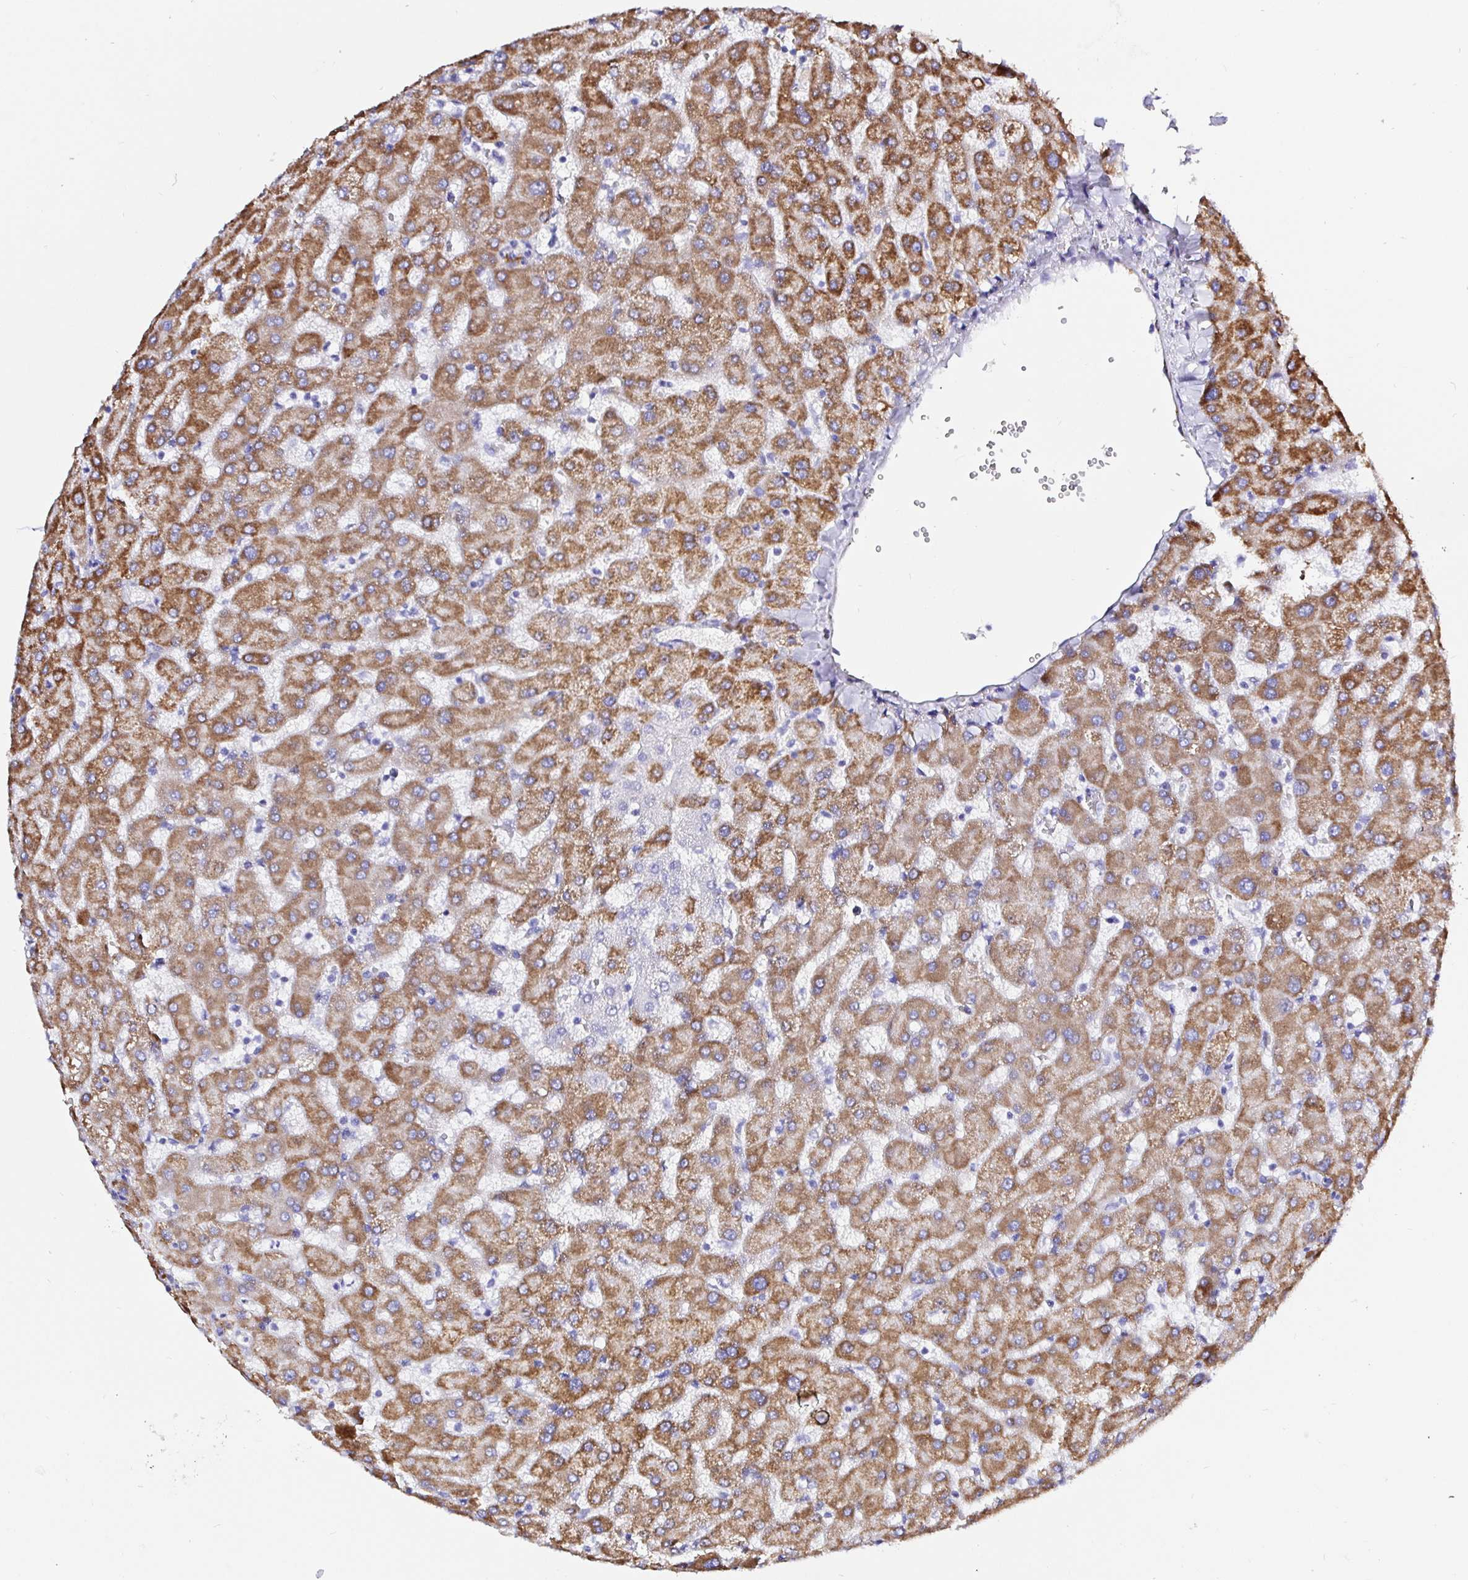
{"staining": {"intensity": "strong", "quantity": "<25%", "location": "cytoplasmic/membranous"}, "tissue": "liver", "cell_type": "Cholangiocytes", "image_type": "normal", "snomed": [{"axis": "morphology", "description": "Normal tissue, NOS"}, {"axis": "topography", "description": "Liver"}], "caption": "Immunohistochemical staining of normal liver demonstrates <25% levels of strong cytoplasmic/membranous protein staining in about <25% of cholangiocytes. Using DAB (3,3'-diaminobenzidine) (brown) and hematoxylin (blue) stains, captured at high magnification using brightfield microscopy.", "gene": "MAOA", "patient": {"sex": "female", "age": 63}}